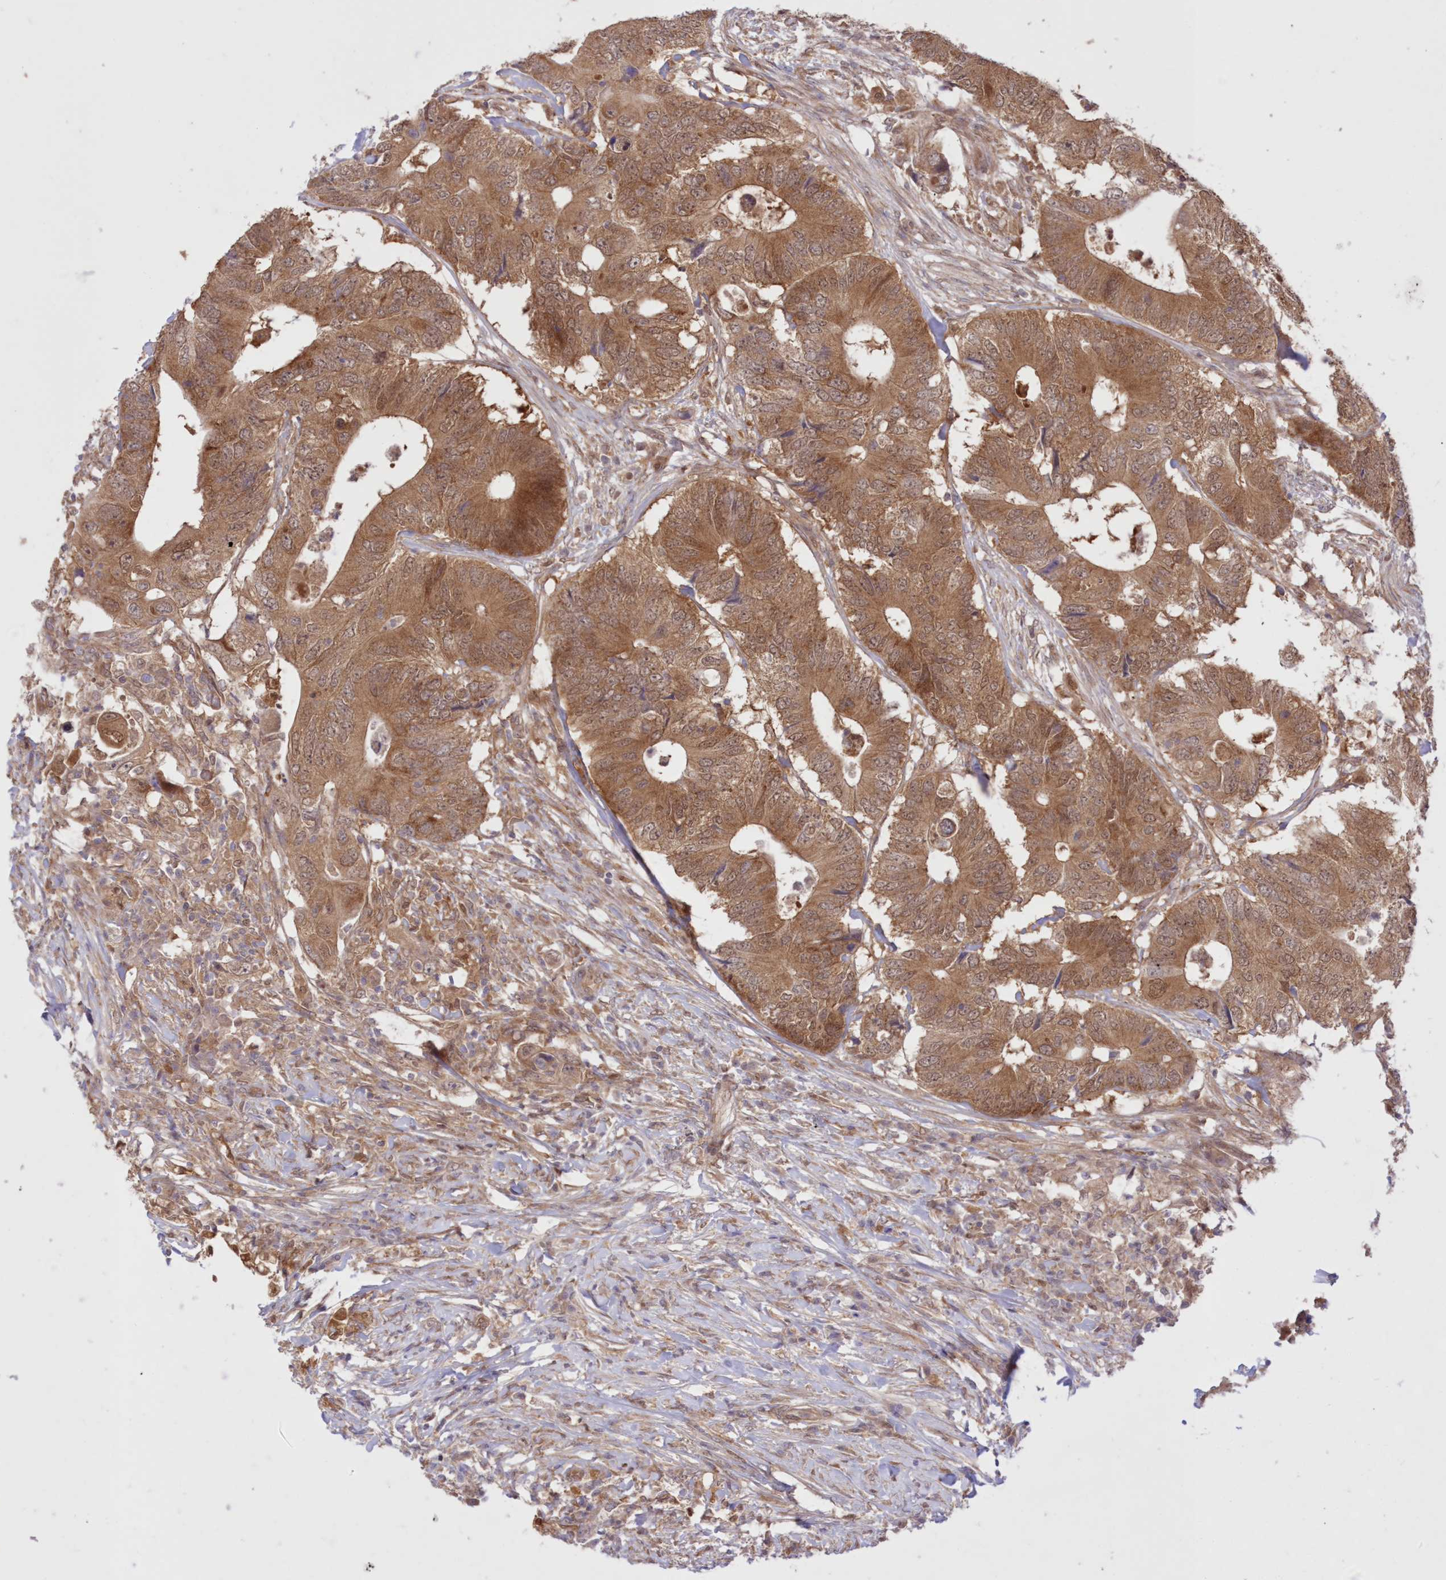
{"staining": {"intensity": "moderate", "quantity": ">75%", "location": "cytoplasmic/membranous"}, "tissue": "colorectal cancer", "cell_type": "Tumor cells", "image_type": "cancer", "snomed": [{"axis": "morphology", "description": "Adenocarcinoma, NOS"}, {"axis": "topography", "description": "Colon"}], "caption": "An image of human adenocarcinoma (colorectal) stained for a protein demonstrates moderate cytoplasmic/membranous brown staining in tumor cells.", "gene": "RNPEP", "patient": {"sex": "male", "age": 71}}